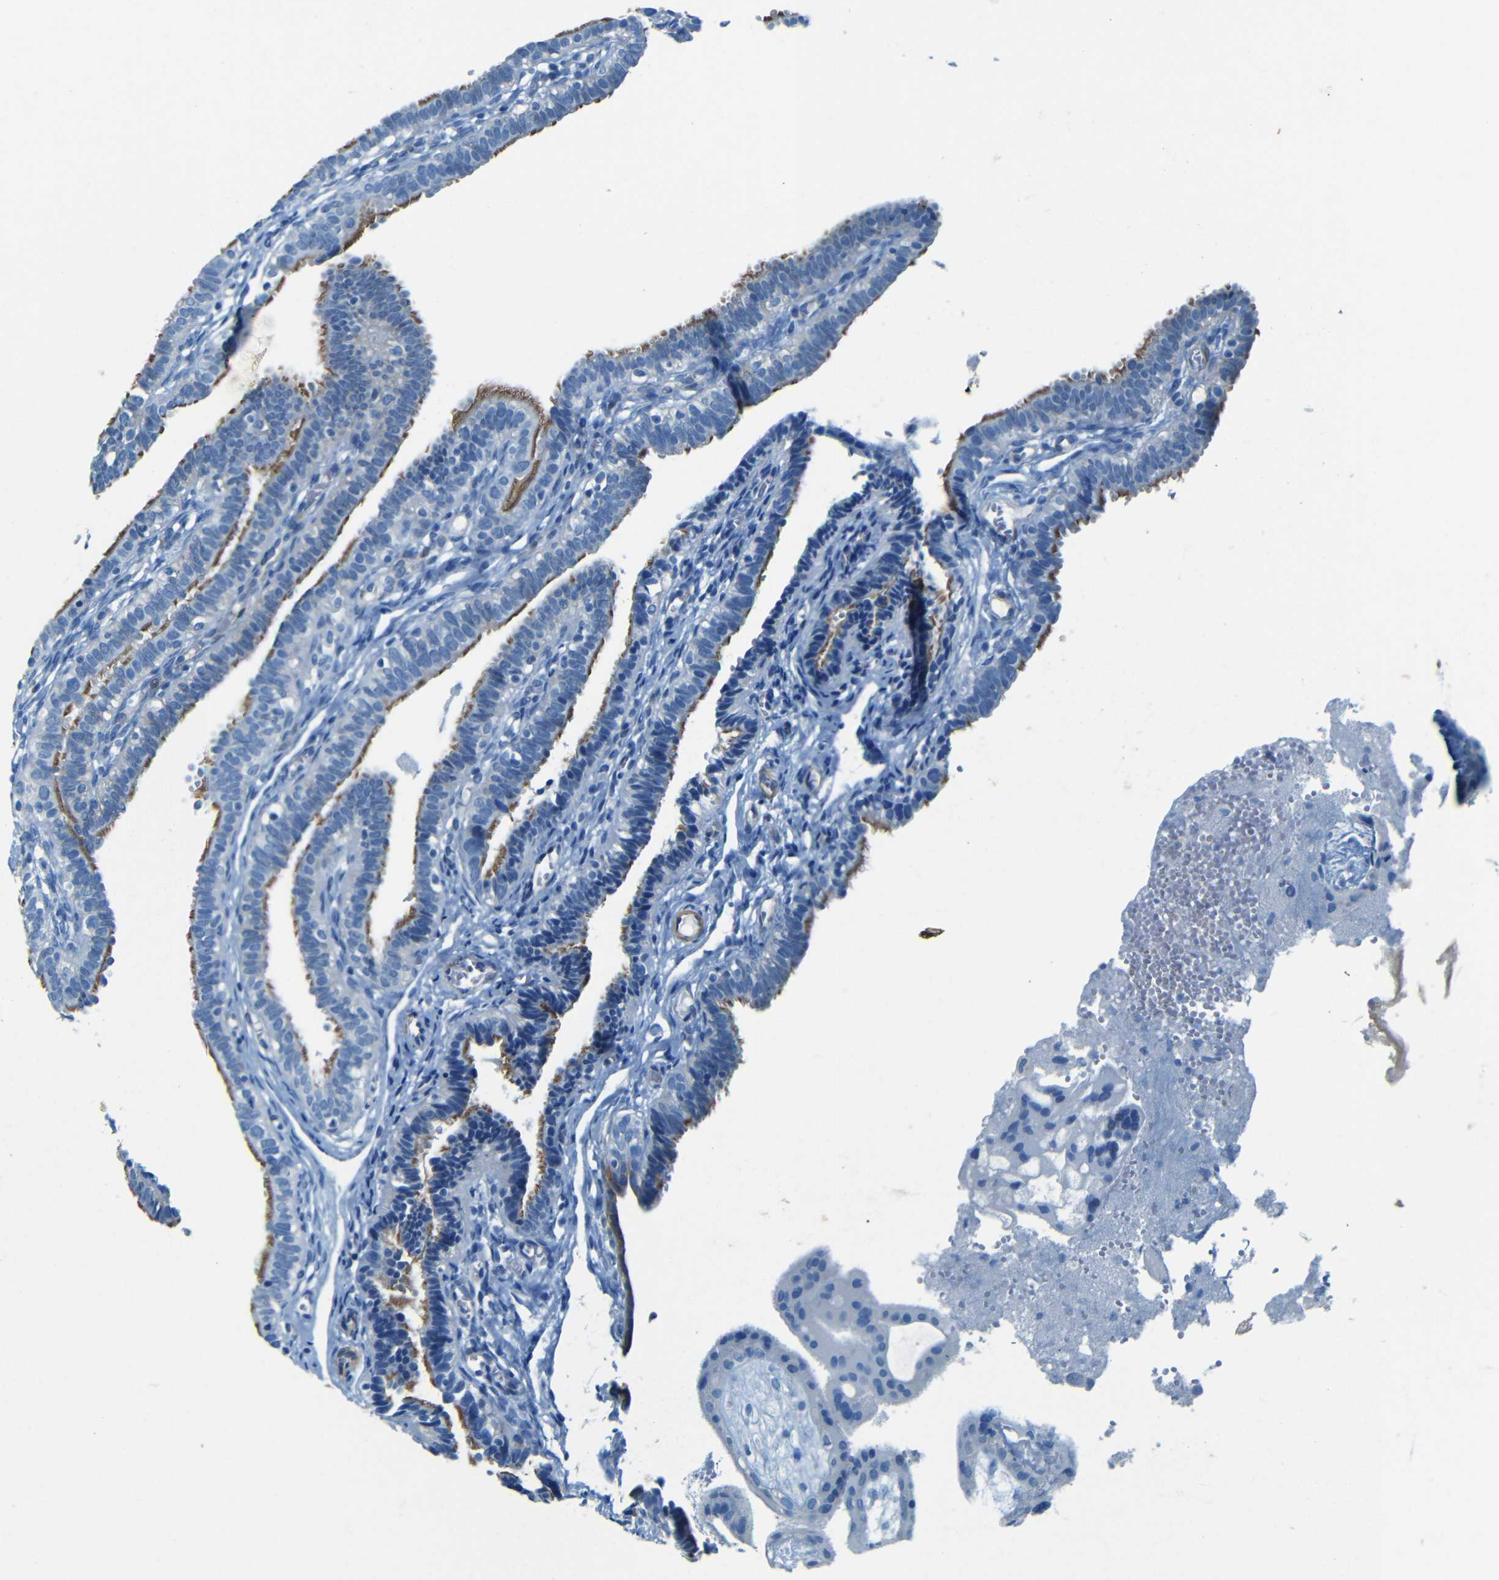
{"staining": {"intensity": "moderate", "quantity": "25%-75%", "location": "cytoplasmic/membranous"}, "tissue": "fallopian tube", "cell_type": "Glandular cells", "image_type": "normal", "snomed": [{"axis": "morphology", "description": "Normal tissue, NOS"}, {"axis": "topography", "description": "Fallopian tube"}, {"axis": "topography", "description": "Placenta"}], "caption": "This histopathology image exhibits immunohistochemistry staining of normal human fallopian tube, with medium moderate cytoplasmic/membranous expression in approximately 25%-75% of glandular cells.", "gene": "MAP2", "patient": {"sex": "female", "age": 34}}